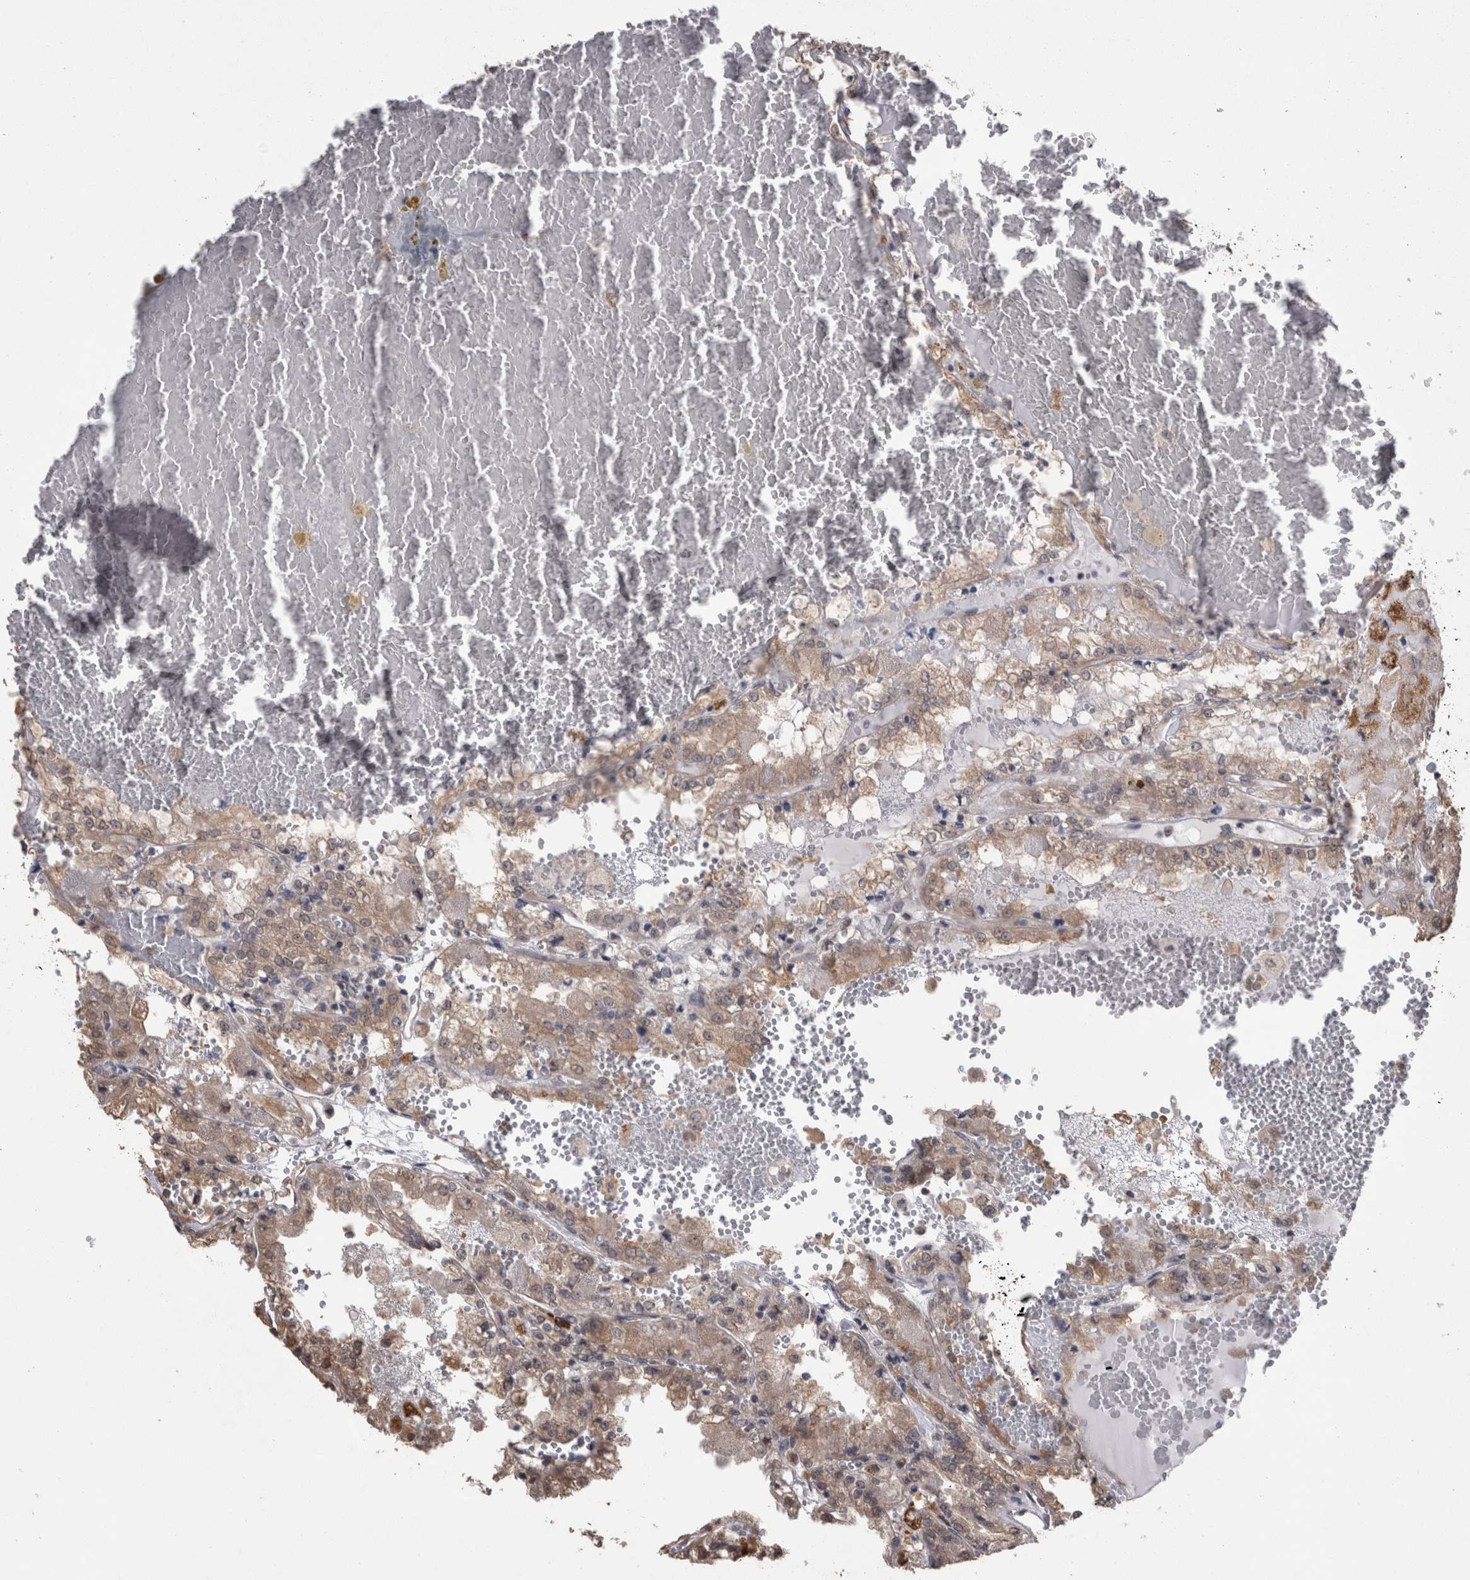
{"staining": {"intensity": "moderate", "quantity": ">75%", "location": "cytoplasmic/membranous"}, "tissue": "renal cancer", "cell_type": "Tumor cells", "image_type": "cancer", "snomed": [{"axis": "morphology", "description": "Adenocarcinoma, NOS"}, {"axis": "topography", "description": "Kidney"}], "caption": "Renal adenocarcinoma stained with a protein marker reveals moderate staining in tumor cells.", "gene": "DDX6", "patient": {"sex": "female", "age": 56}}